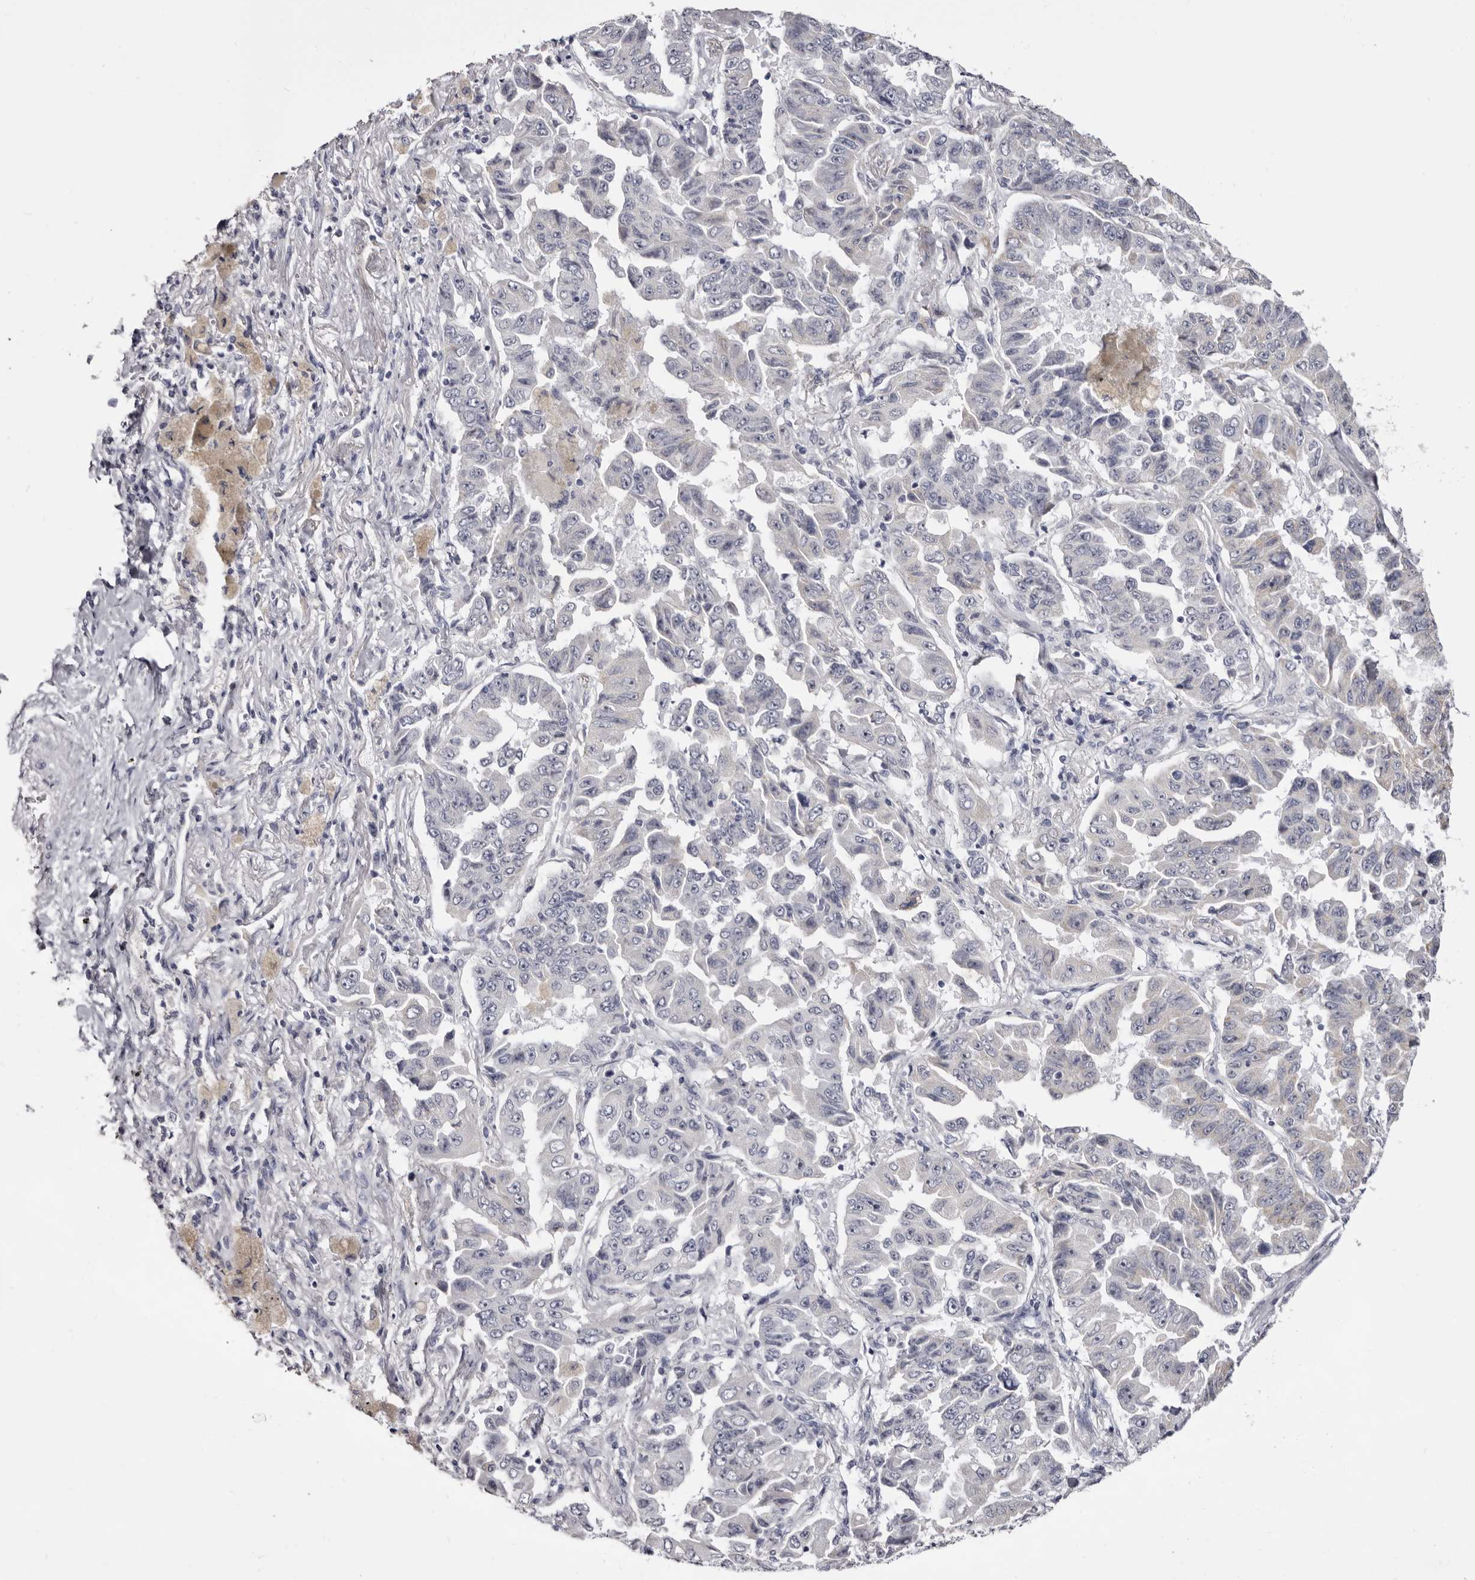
{"staining": {"intensity": "negative", "quantity": "none", "location": "none"}, "tissue": "lung cancer", "cell_type": "Tumor cells", "image_type": "cancer", "snomed": [{"axis": "morphology", "description": "Adenocarcinoma, NOS"}, {"axis": "topography", "description": "Lung"}], "caption": "Adenocarcinoma (lung) stained for a protein using IHC reveals no staining tumor cells.", "gene": "CASQ1", "patient": {"sex": "female", "age": 51}}